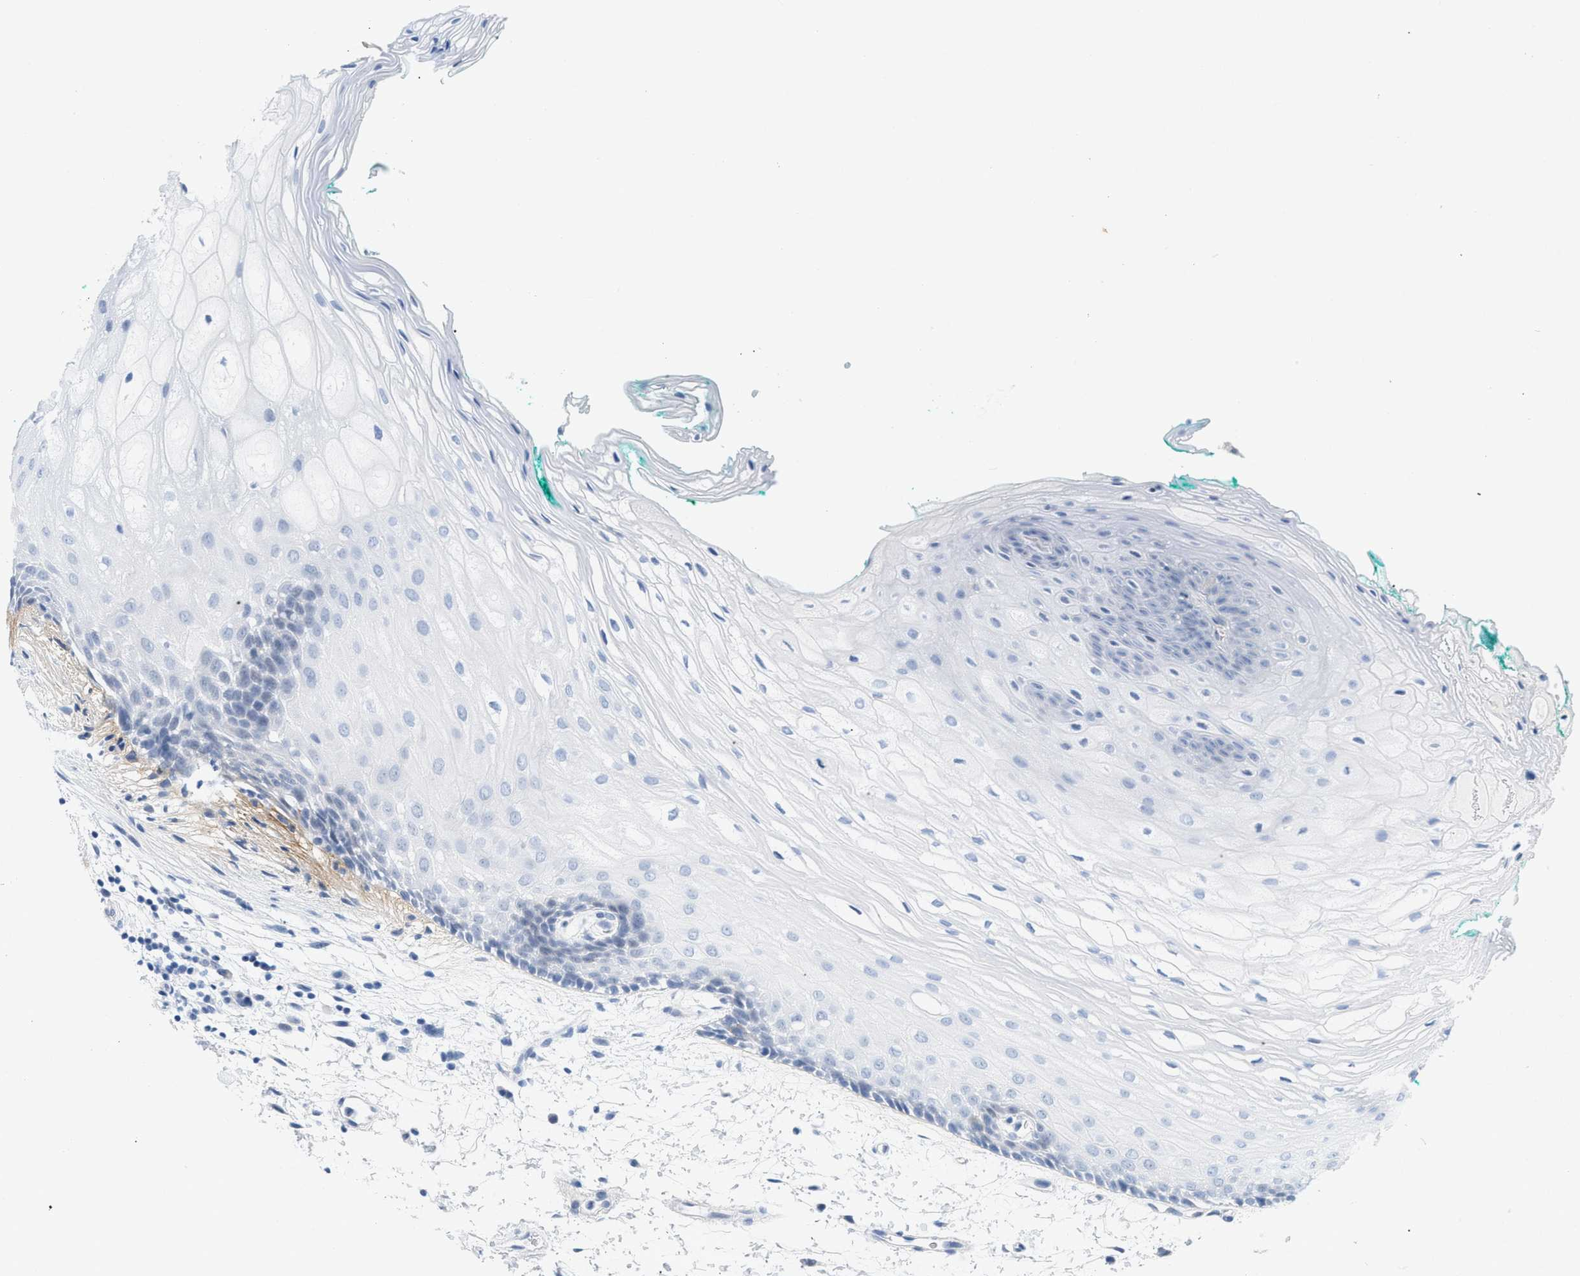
{"staining": {"intensity": "negative", "quantity": "none", "location": "none"}, "tissue": "oral mucosa", "cell_type": "Squamous epithelial cells", "image_type": "normal", "snomed": [{"axis": "morphology", "description": "Normal tissue, NOS"}, {"axis": "topography", "description": "Skeletal muscle"}, {"axis": "topography", "description": "Oral tissue"}, {"axis": "topography", "description": "Peripheral nerve tissue"}], "caption": "High power microscopy photomicrograph of an IHC micrograph of unremarkable oral mucosa, revealing no significant positivity in squamous epithelial cells.", "gene": "HLTF", "patient": {"sex": "female", "age": 84}}